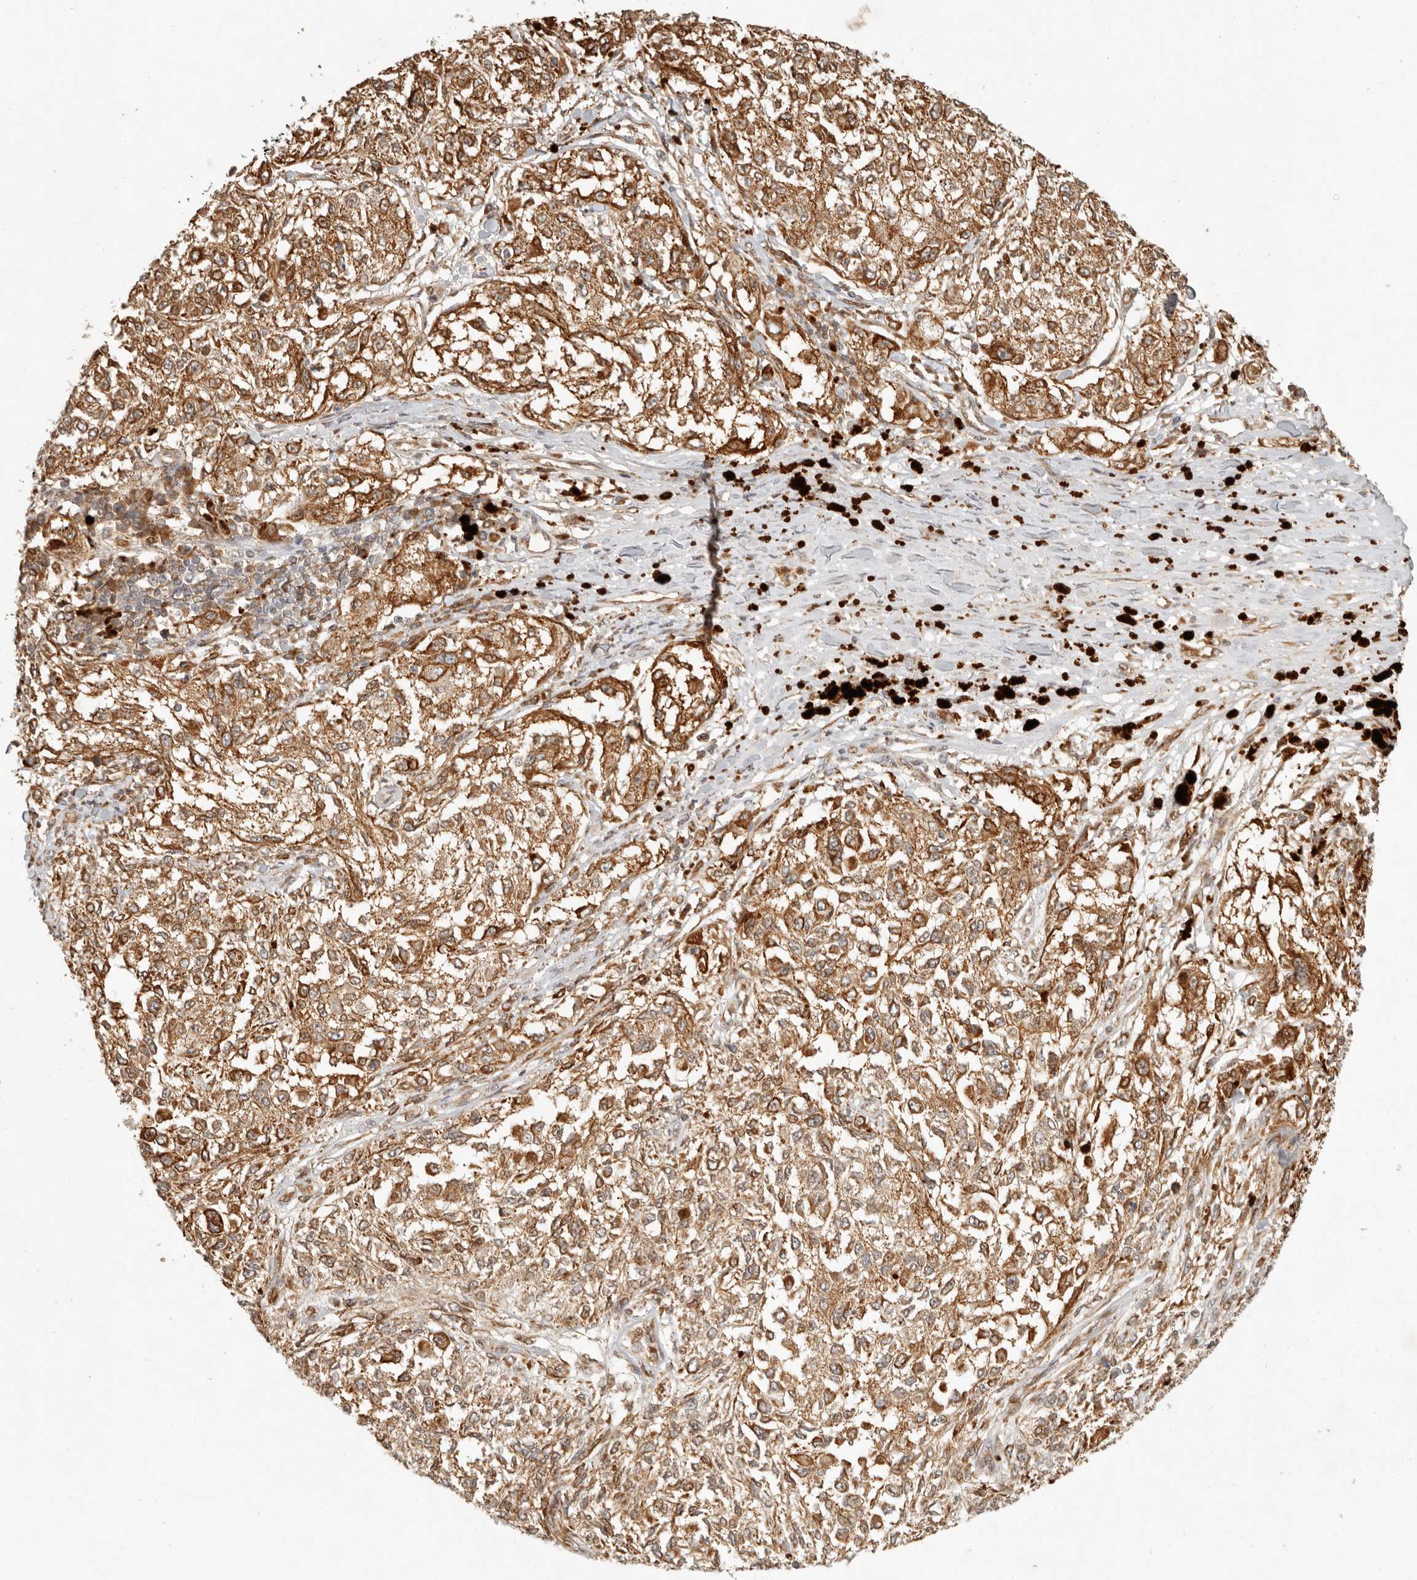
{"staining": {"intensity": "moderate", "quantity": ">75%", "location": "cytoplasmic/membranous"}, "tissue": "melanoma", "cell_type": "Tumor cells", "image_type": "cancer", "snomed": [{"axis": "morphology", "description": "Necrosis, NOS"}, {"axis": "morphology", "description": "Malignant melanoma, NOS"}, {"axis": "topography", "description": "Skin"}], "caption": "A high-resolution histopathology image shows IHC staining of malignant melanoma, which reveals moderate cytoplasmic/membranous expression in approximately >75% of tumor cells.", "gene": "KLHL38", "patient": {"sex": "female", "age": 87}}